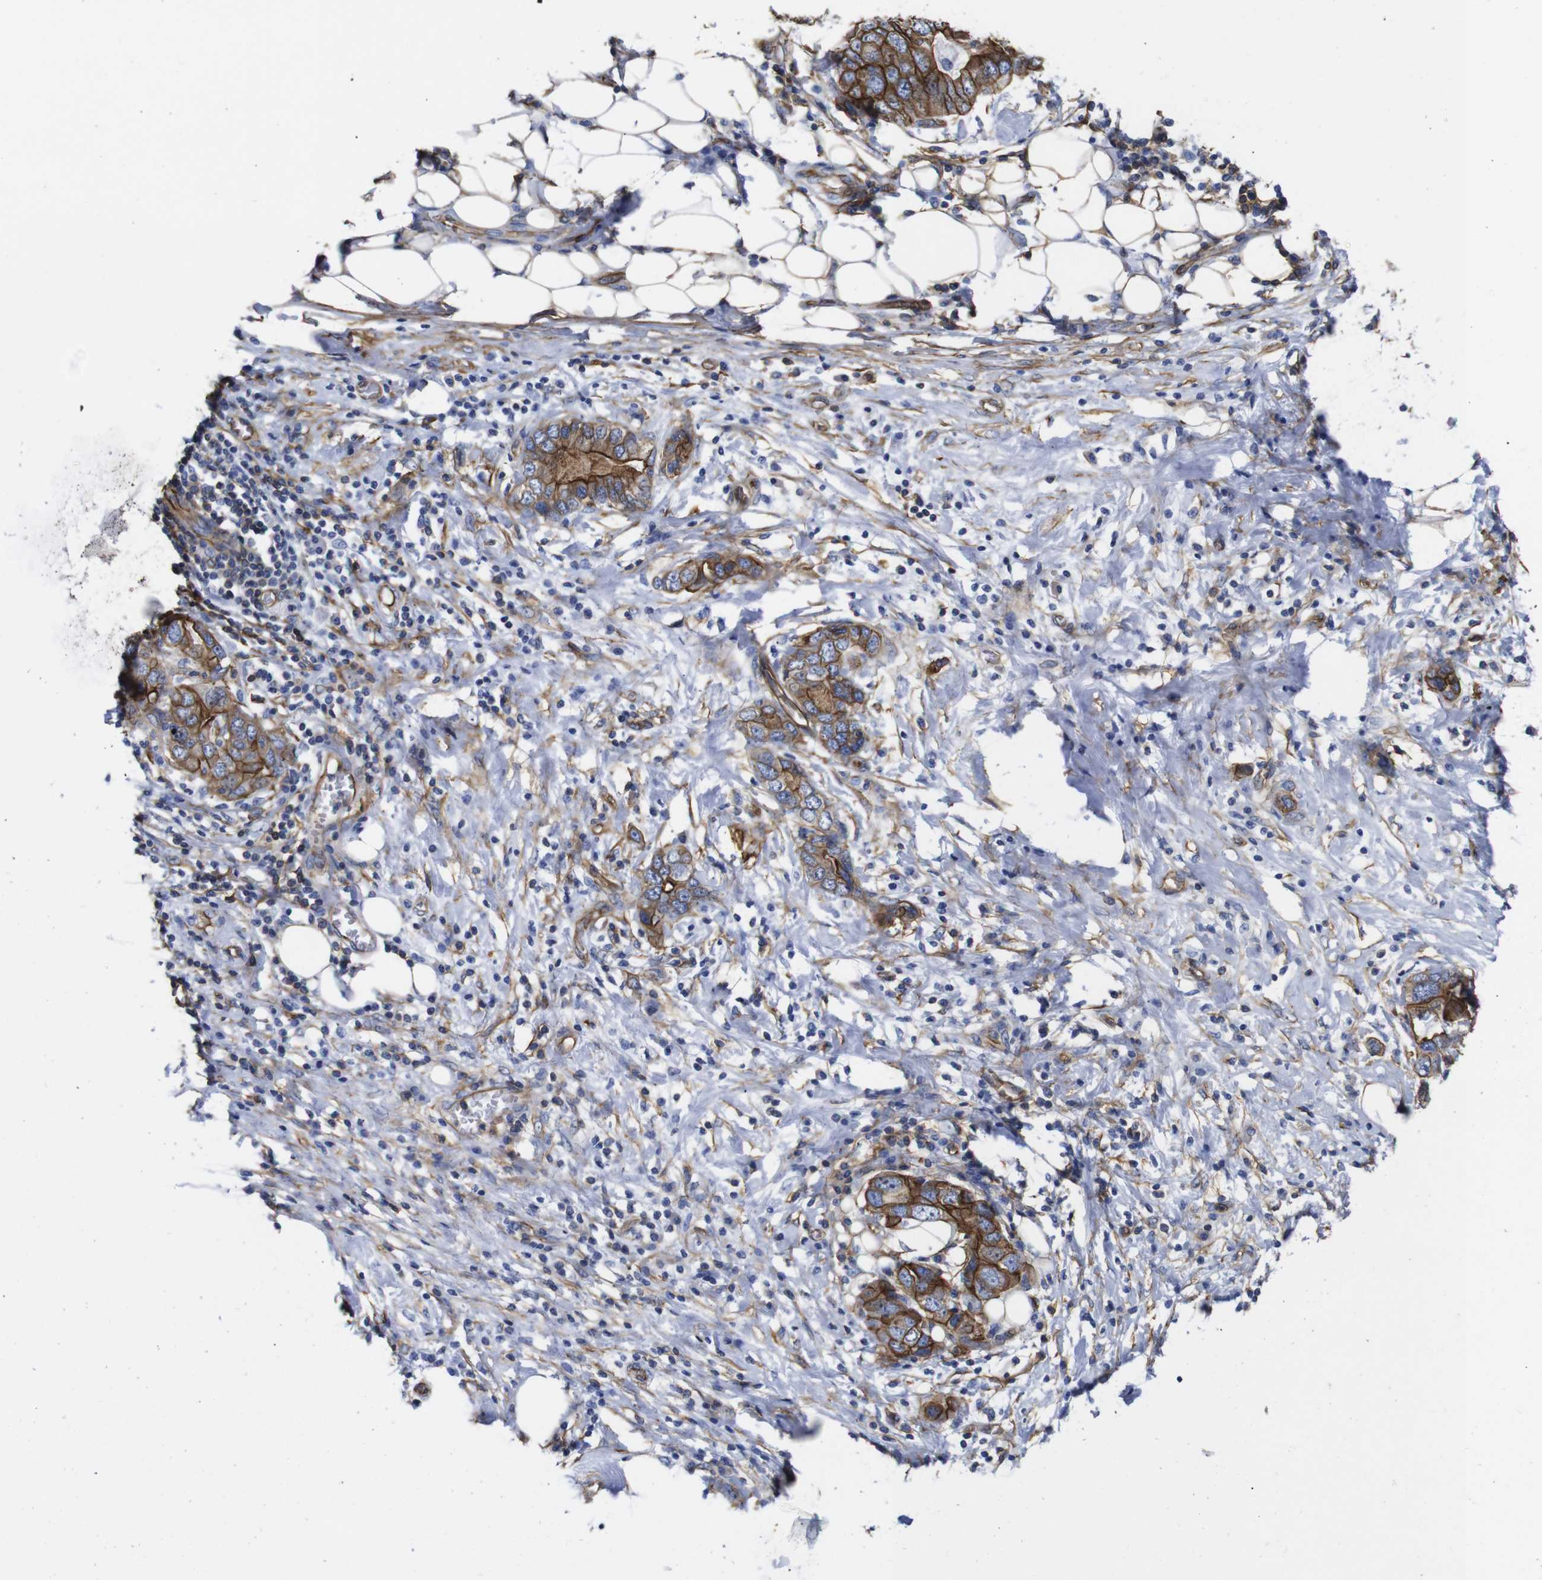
{"staining": {"intensity": "moderate", "quantity": ">75%", "location": "cytoplasmic/membranous"}, "tissue": "stomach cancer", "cell_type": "Tumor cells", "image_type": "cancer", "snomed": [{"axis": "morphology", "description": "Adenocarcinoma, NOS"}, {"axis": "topography", "description": "Stomach, lower"}], "caption": "IHC image of human adenocarcinoma (stomach) stained for a protein (brown), which reveals medium levels of moderate cytoplasmic/membranous positivity in approximately >75% of tumor cells.", "gene": "SPTBN1", "patient": {"sex": "female", "age": 93}}